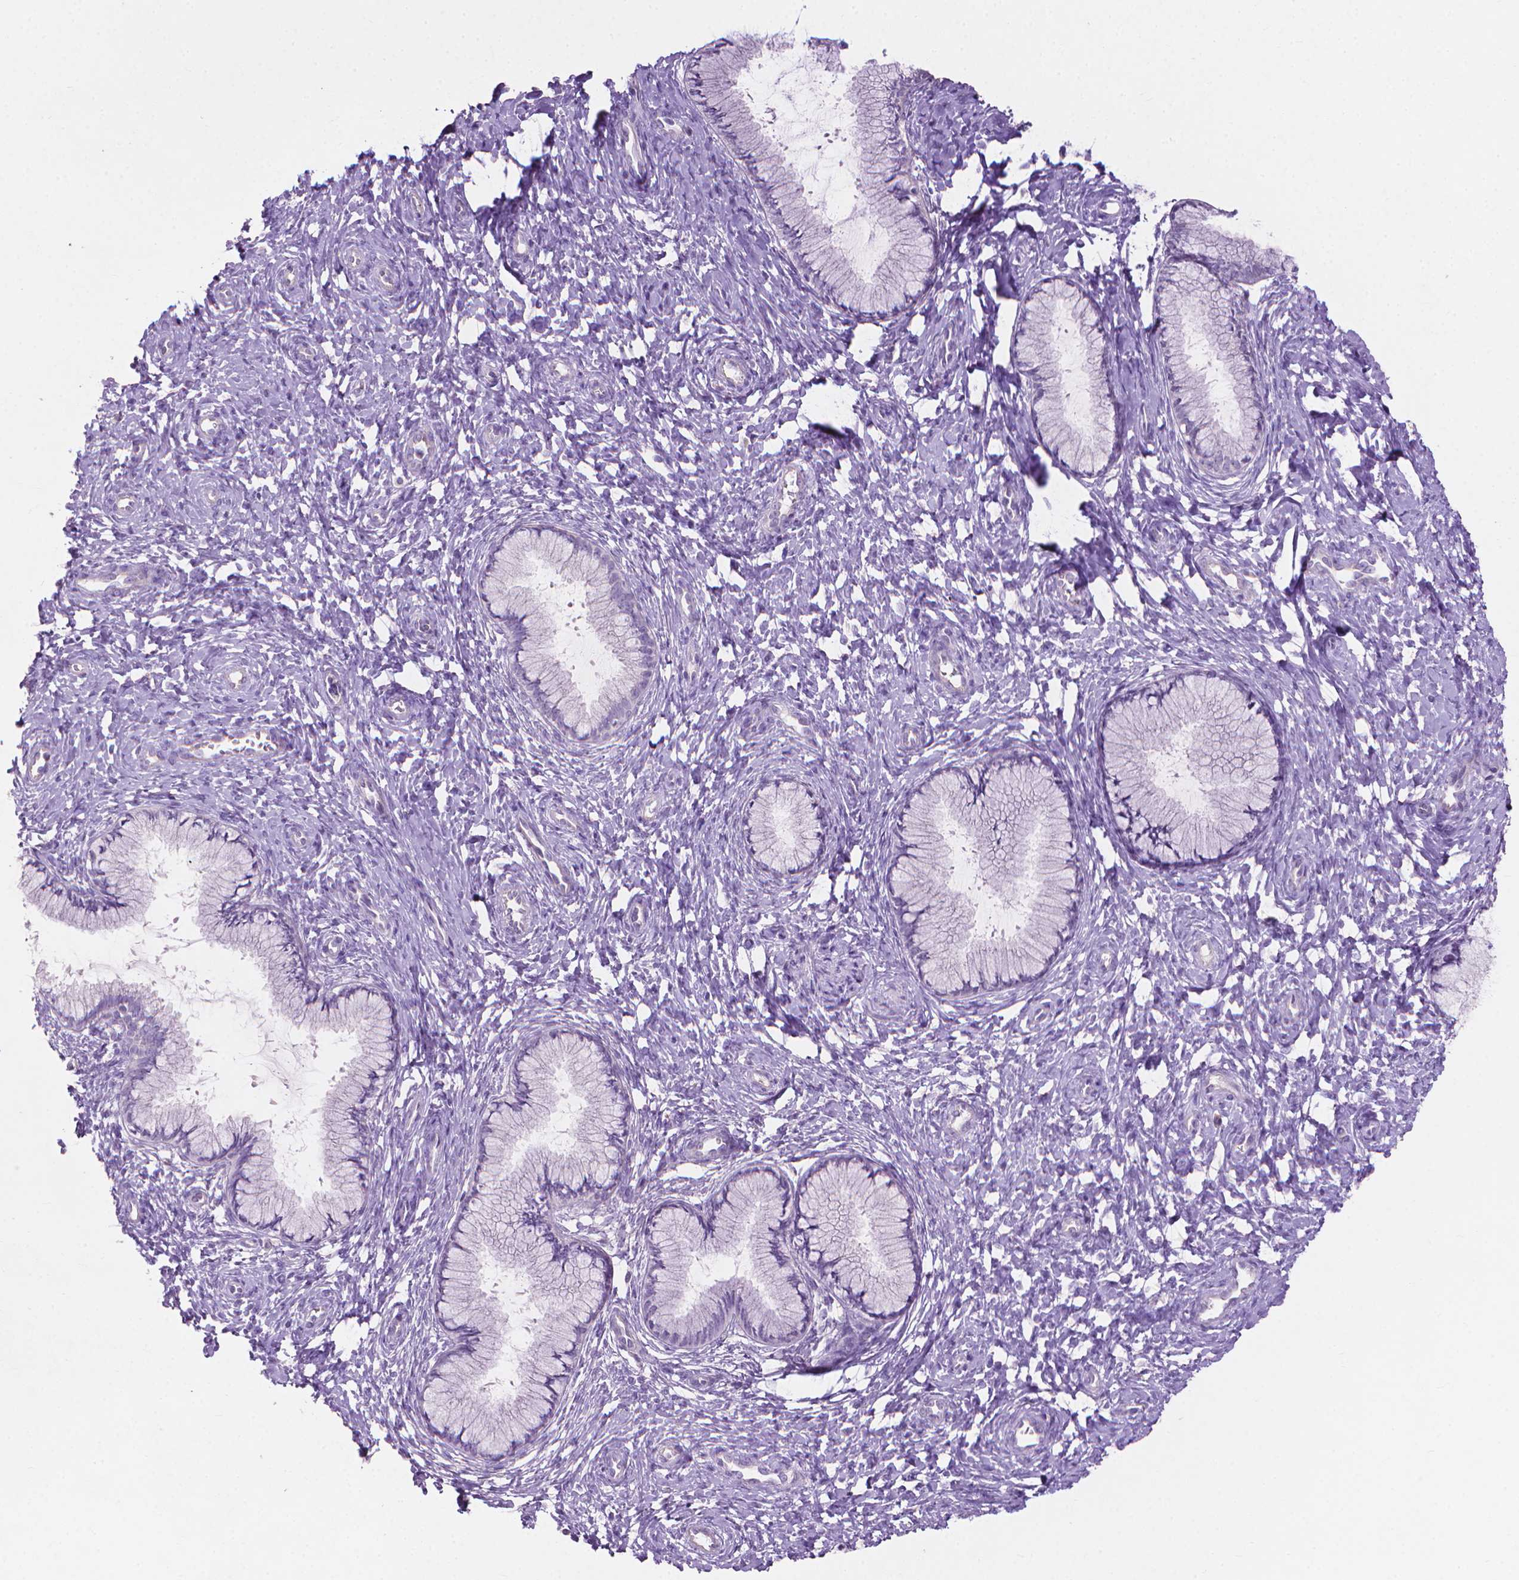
{"staining": {"intensity": "negative", "quantity": "none", "location": "none"}, "tissue": "cervix", "cell_type": "Glandular cells", "image_type": "normal", "snomed": [{"axis": "morphology", "description": "Normal tissue, NOS"}, {"axis": "topography", "description": "Cervix"}], "caption": "Cervix was stained to show a protein in brown. There is no significant positivity in glandular cells.", "gene": "KRT73", "patient": {"sex": "female", "age": 37}}